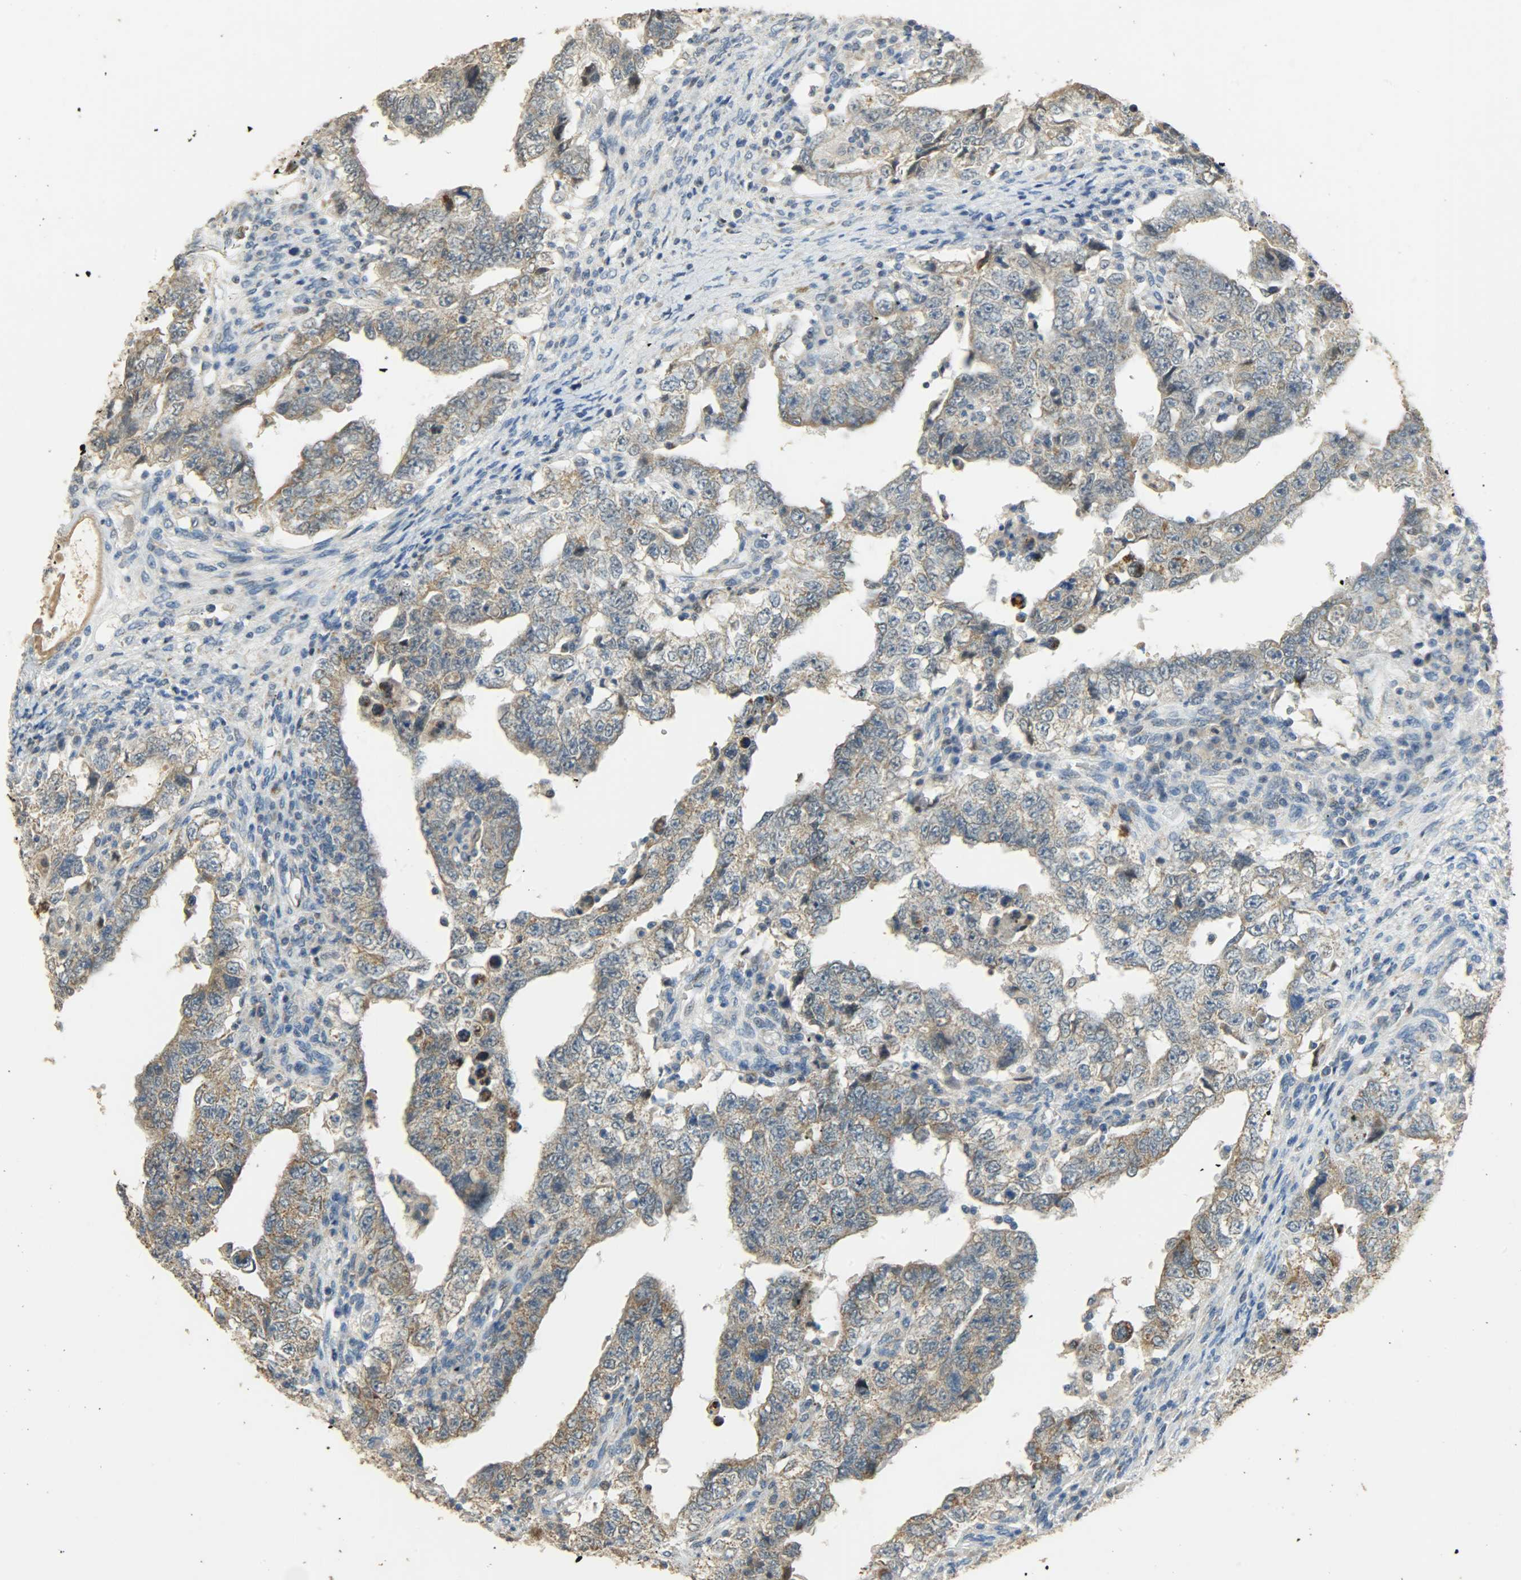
{"staining": {"intensity": "weak", "quantity": ">75%", "location": "cytoplasmic/membranous"}, "tissue": "testis cancer", "cell_type": "Tumor cells", "image_type": "cancer", "snomed": [{"axis": "morphology", "description": "Carcinoma, Embryonal, NOS"}, {"axis": "topography", "description": "Testis"}], "caption": "High-power microscopy captured an immunohistochemistry (IHC) micrograph of testis embryonal carcinoma, revealing weak cytoplasmic/membranous staining in about >75% of tumor cells.", "gene": "HDHD5", "patient": {"sex": "male", "age": 26}}